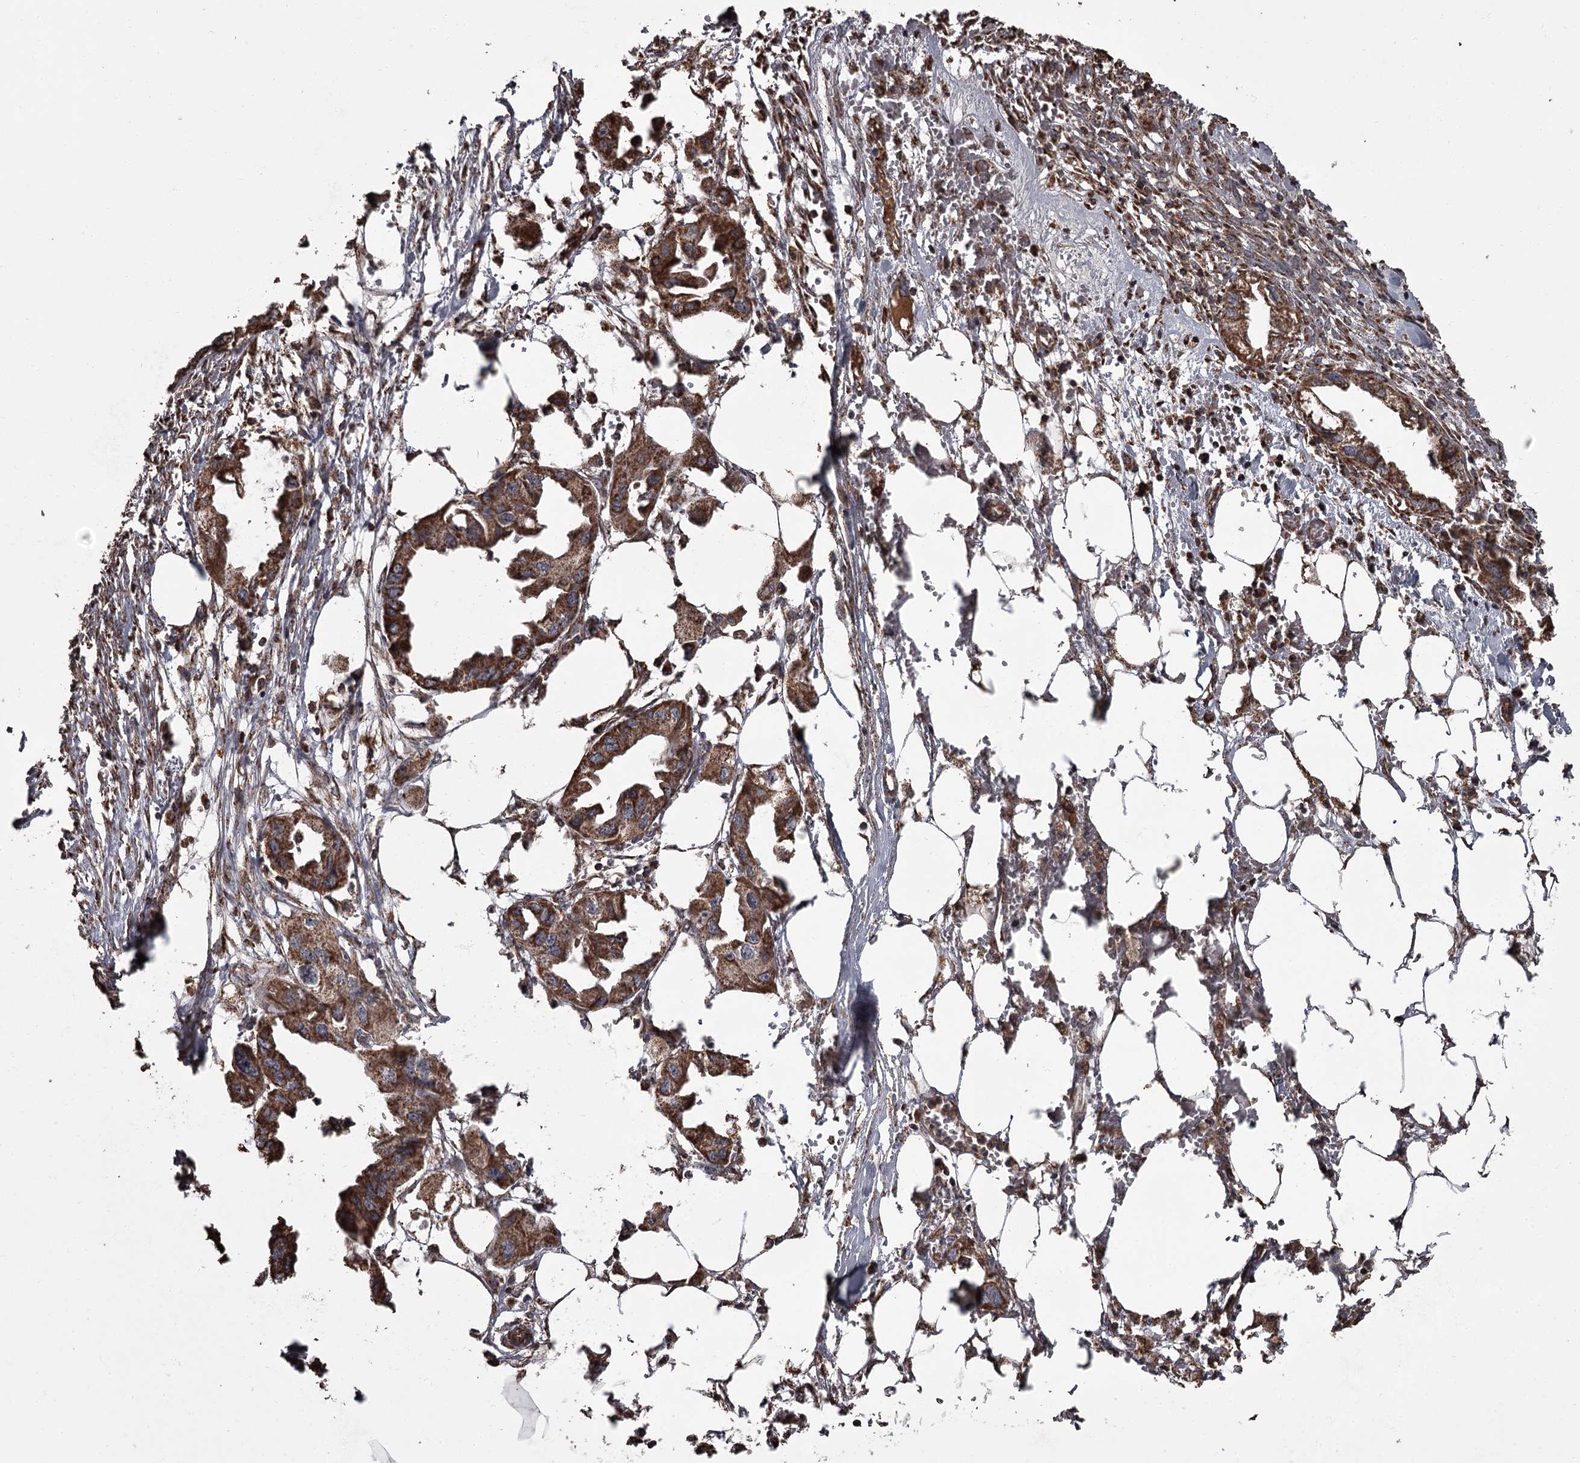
{"staining": {"intensity": "strong", "quantity": ">75%", "location": "cytoplasmic/membranous"}, "tissue": "endometrial cancer", "cell_type": "Tumor cells", "image_type": "cancer", "snomed": [{"axis": "morphology", "description": "Adenocarcinoma, NOS"}, {"axis": "morphology", "description": "Adenocarcinoma, metastatic, NOS"}, {"axis": "topography", "description": "Adipose tissue"}, {"axis": "topography", "description": "Endometrium"}], "caption": "Approximately >75% of tumor cells in human endometrial cancer exhibit strong cytoplasmic/membranous protein positivity as visualized by brown immunohistochemical staining.", "gene": "THAP9", "patient": {"sex": "female", "age": 67}}